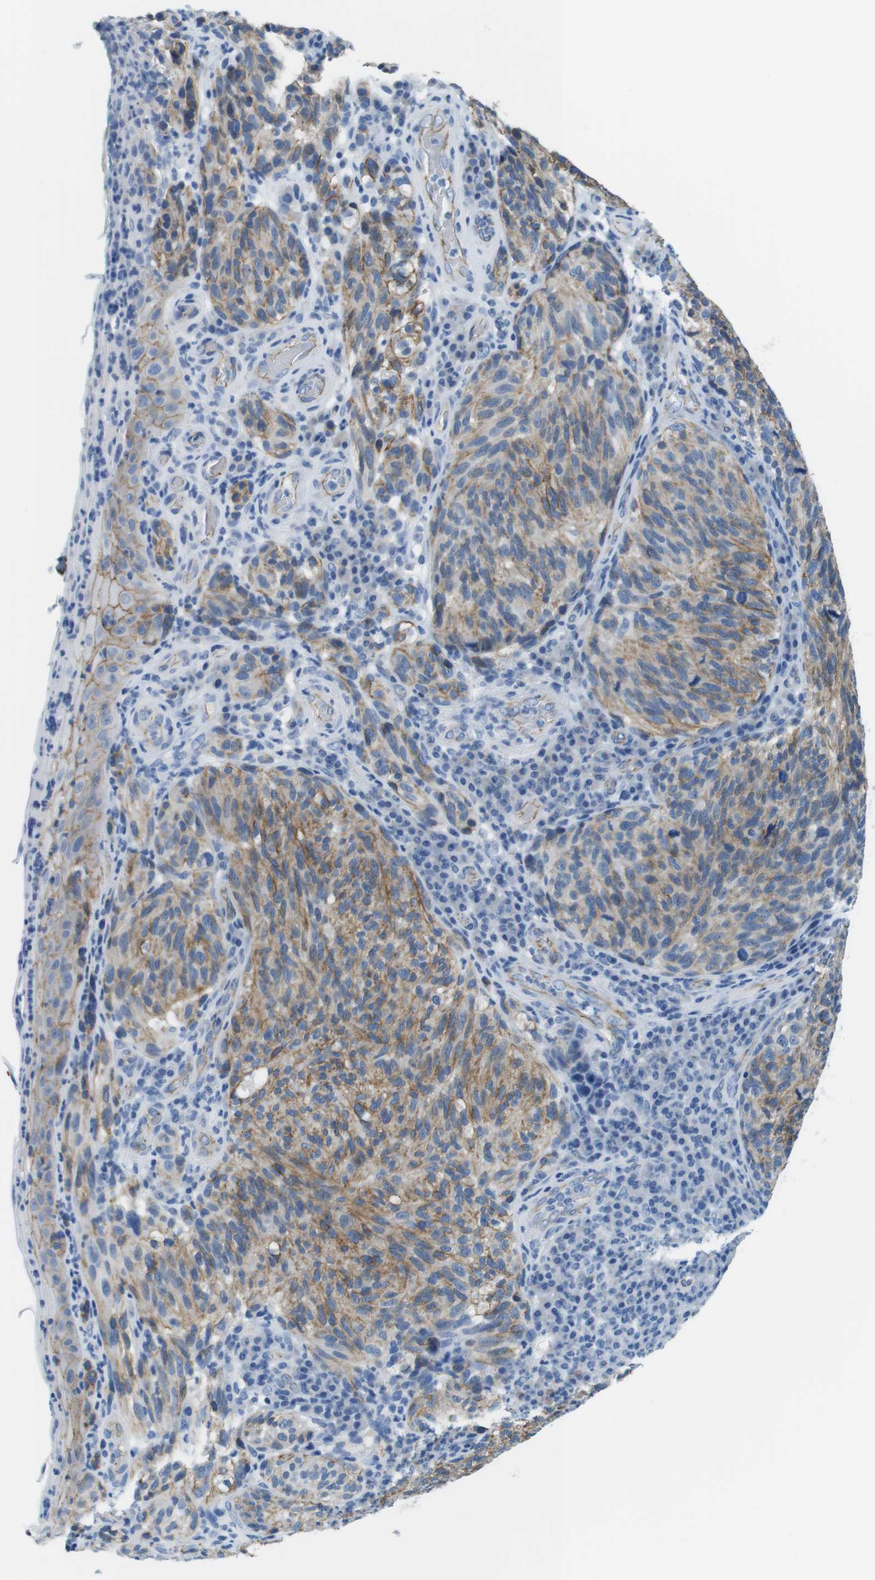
{"staining": {"intensity": "moderate", "quantity": ">75%", "location": "cytoplasmic/membranous"}, "tissue": "melanoma", "cell_type": "Tumor cells", "image_type": "cancer", "snomed": [{"axis": "morphology", "description": "Malignant melanoma, NOS"}, {"axis": "topography", "description": "Skin"}], "caption": "Human malignant melanoma stained with a brown dye reveals moderate cytoplasmic/membranous positive staining in approximately >75% of tumor cells.", "gene": "SLC6A6", "patient": {"sex": "female", "age": 73}}